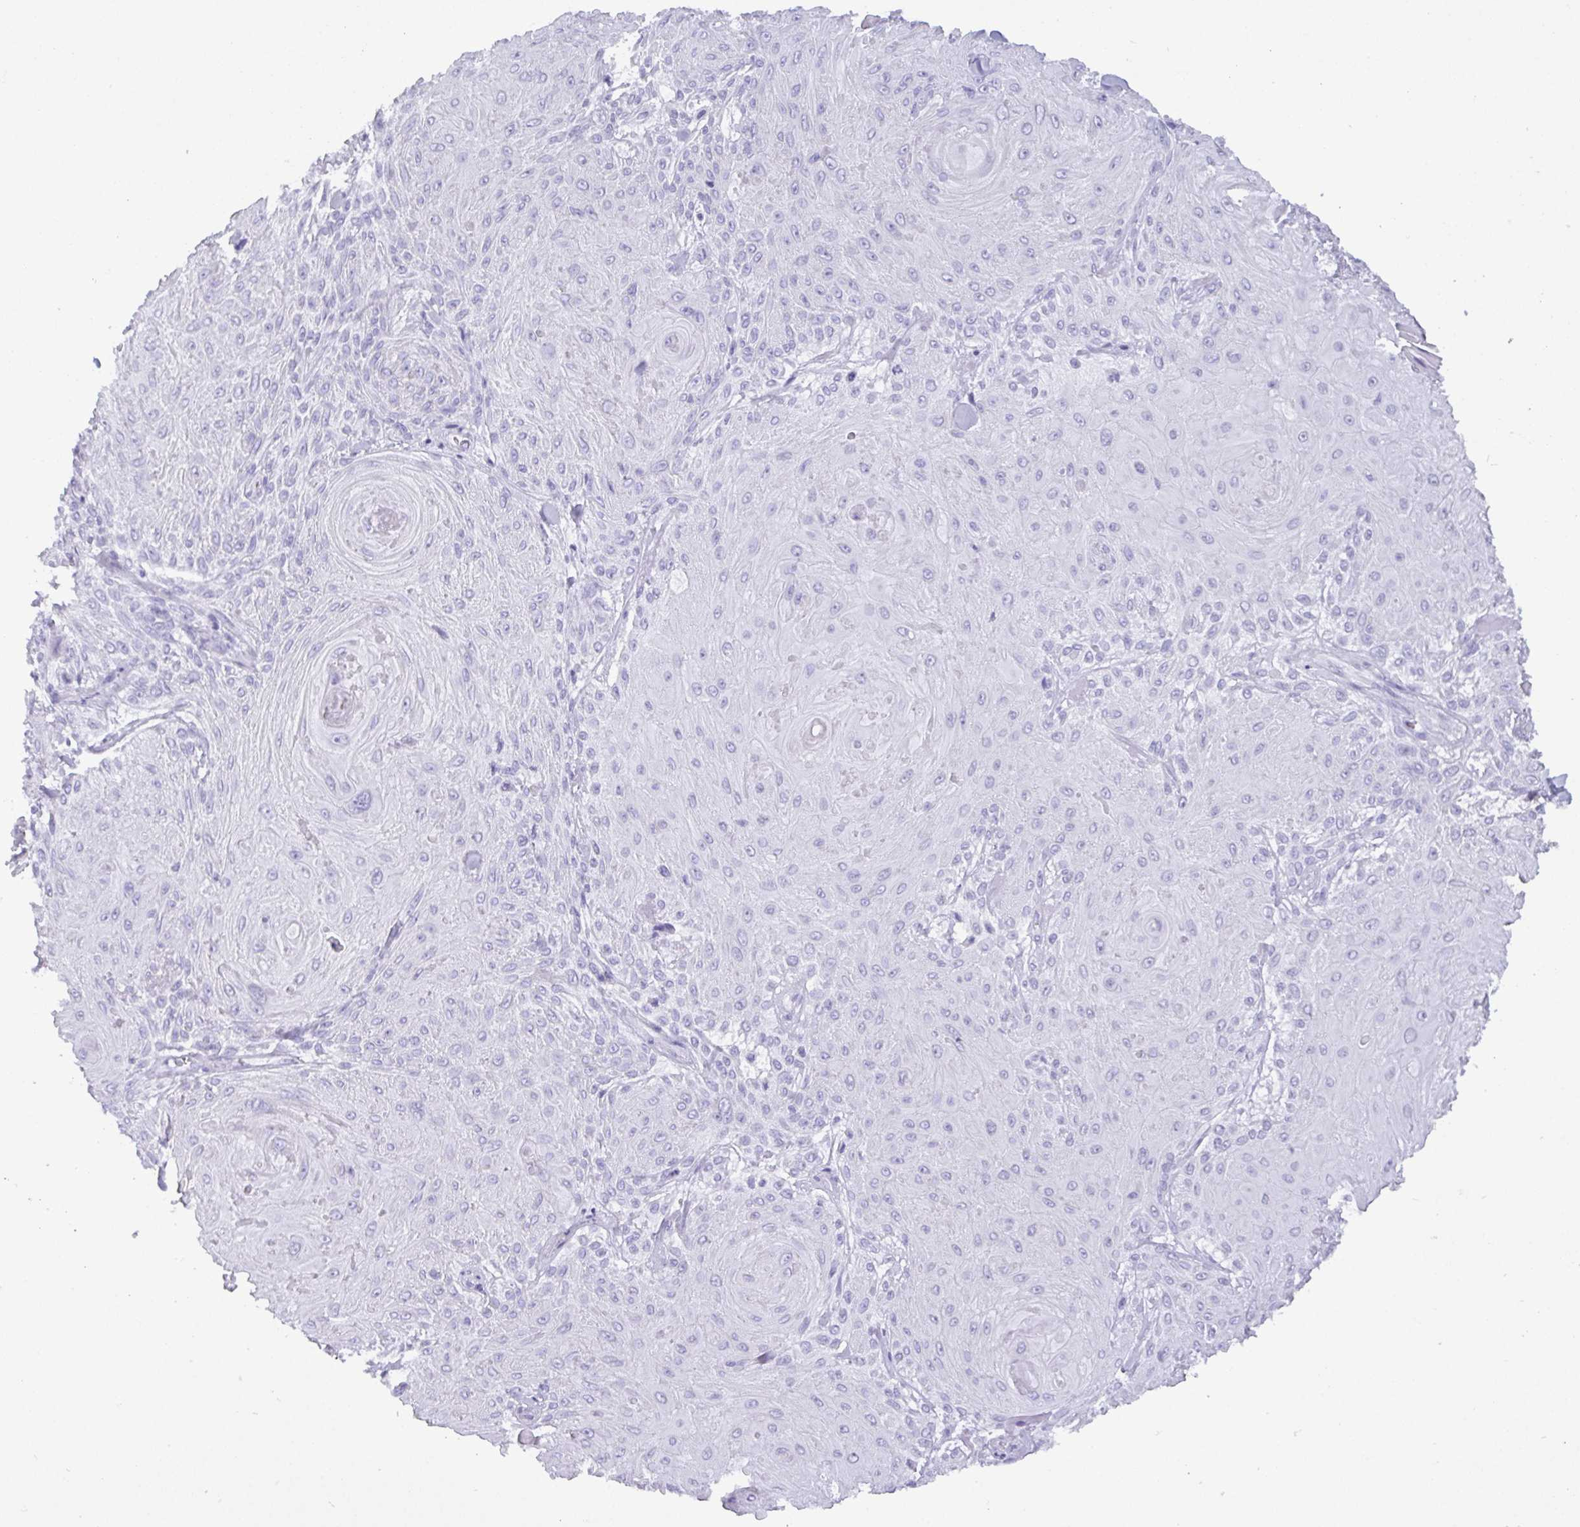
{"staining": {"intensity": "negative", "quantity": "none", "location": "none"}, "tissue": "skin cancer", "cell_type": "Tumor cells", "image_type": "cancer", "snomed": [{"axis": "morphology", "description": "Squamous cell carcinoma, NOS"}, {"axis": "topography", "description": "Skin"}], "caption": "High power microscopy image of an immunohistochemistry image of skin squamous cell carcinoma, revealing no significant positivity in tumor cells.", "gene": "C4orf33", "patient": {"sex": "male", "age": 88}}